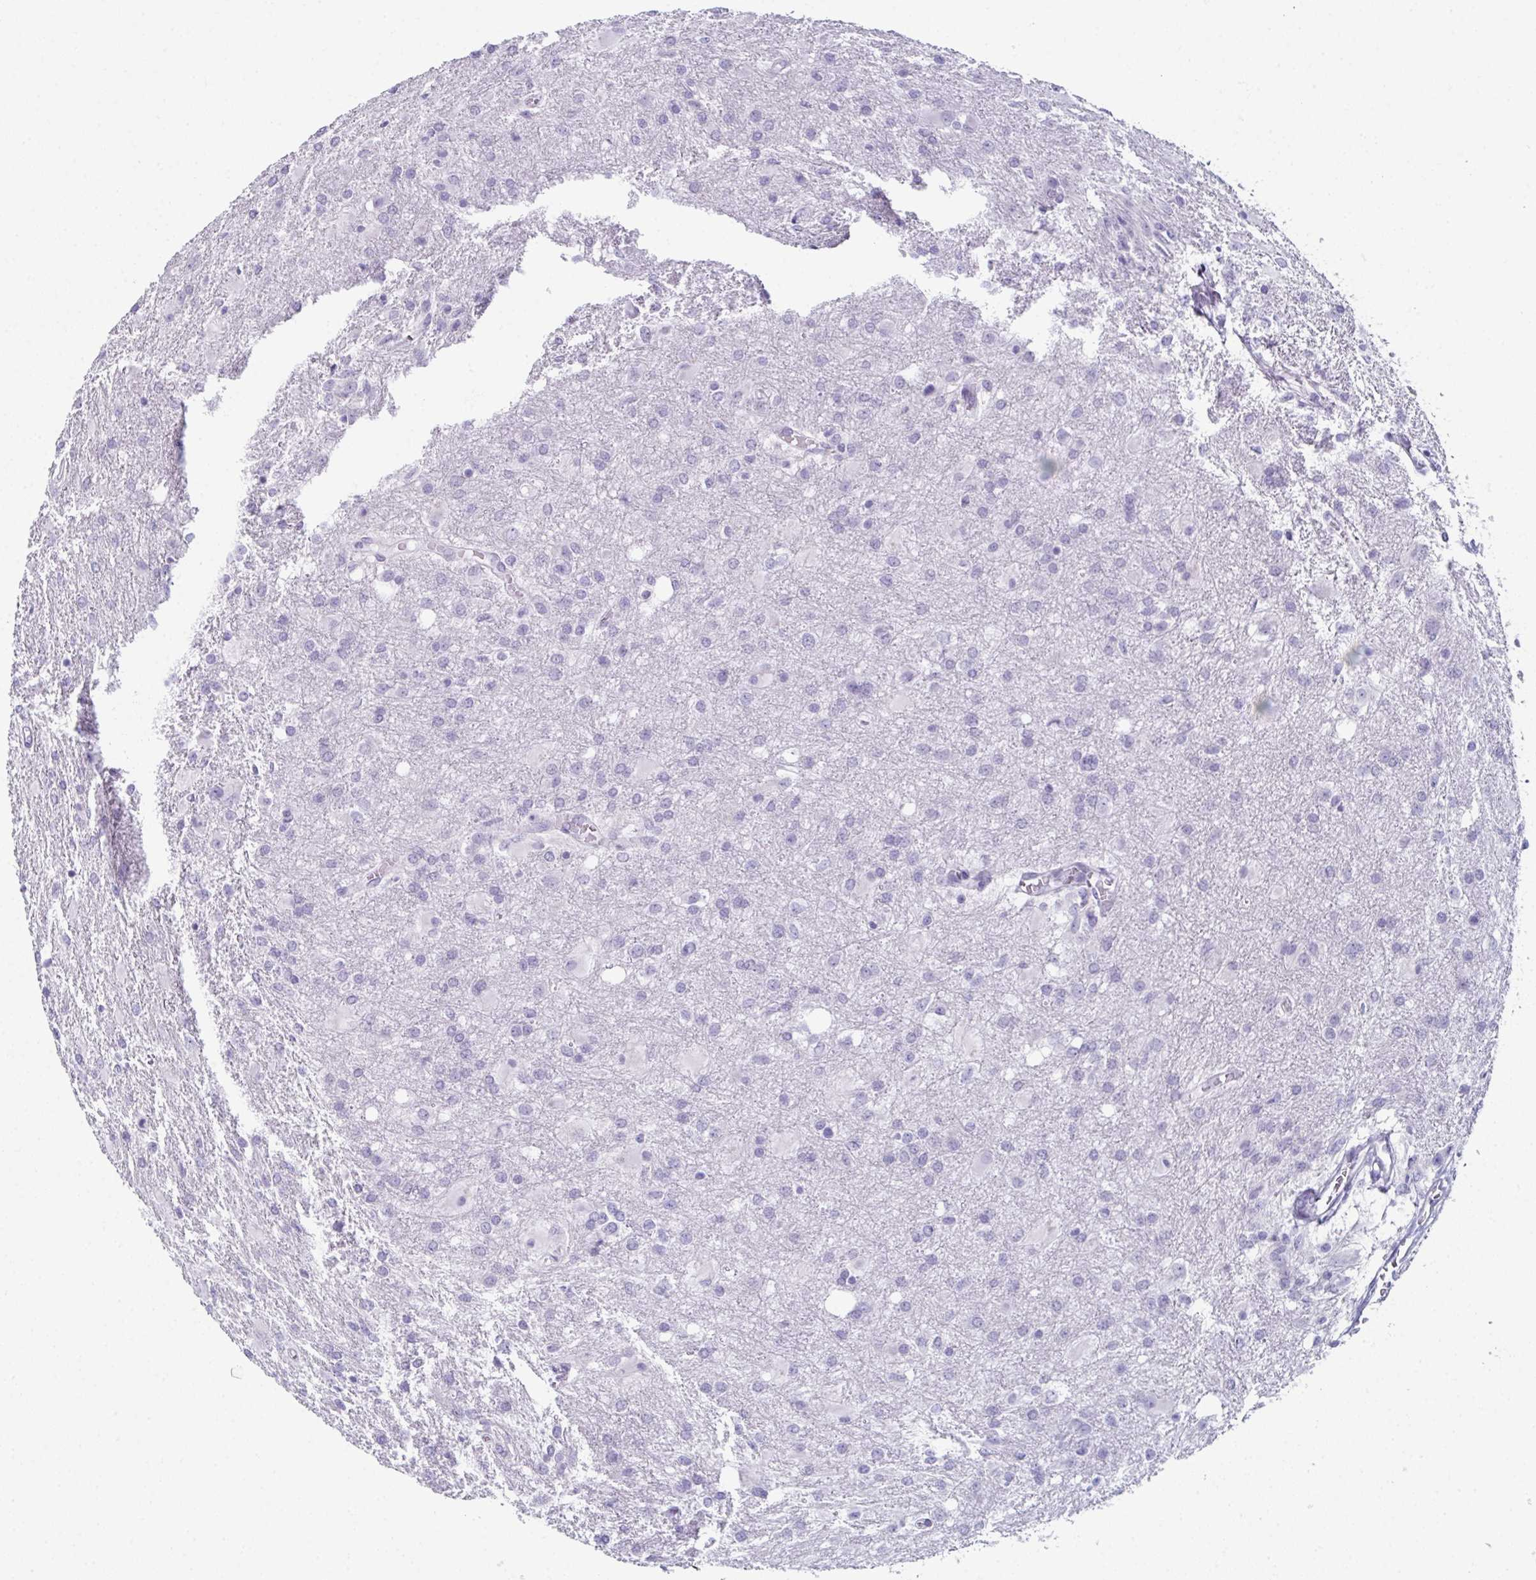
{"staining": {"intensity": "negative", "quantity": "none", "location": "none"}, "tissue": "glioma", "cell_type": "Tumor cells", "image_type": "cancer", "snomed": [{"axis": "morphology", "description": "Glioma, malignant, High grade"}, {"axis": "topography", "description": "Brain"}], "caption": "Glioma was stained to show a protein in brown. There is no significant staining in tumor cells.", "gene": "ENKUR", "patient": {"sex": "male", "age": 68}}